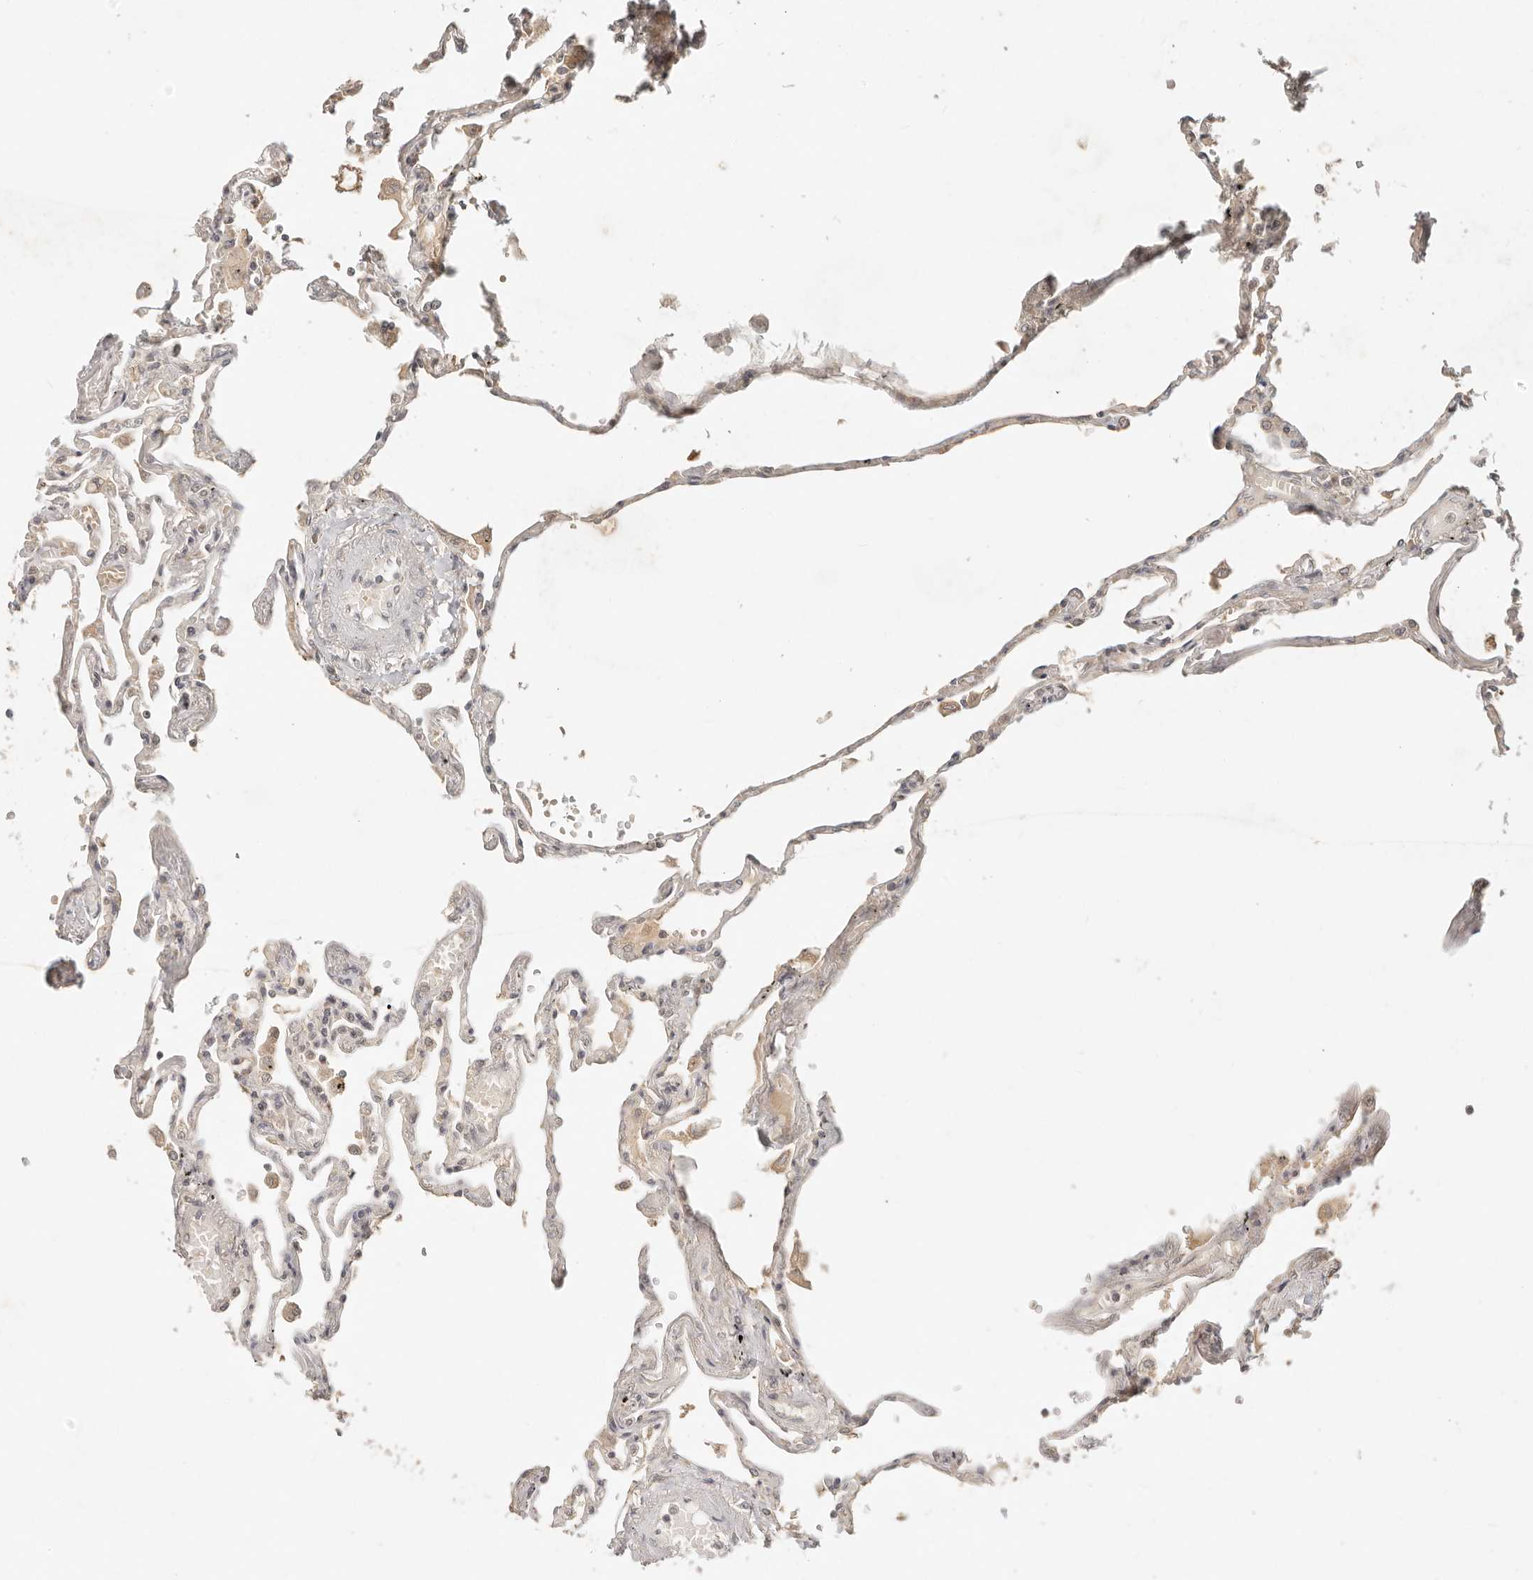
{"staining": {"intensity": "moderate", "quantity": "<25%", "location": "cytoplasmic/membranous,nuclear"}, "tissue": "lung", "cell_type": "Alveolar cells", "image_type": "normal", "snomed": [{"axis": "morphology", "description": "Normal tissue, NOS"}, {"axis": "topography", "description": "Lung"}], "caption": "DAB (3,3'-diaminobenzidine) immunohistochemical staining of unremarkable lung reveals moderate cytoplasmic/membranous,nuclear protein positivity in approximately <25% of alveolar cells. (DAB IHC, brown staining for protein, blue staining for nuclei).", "gene": "INTS11", "patient": {"sex": "female", "age": 67}}